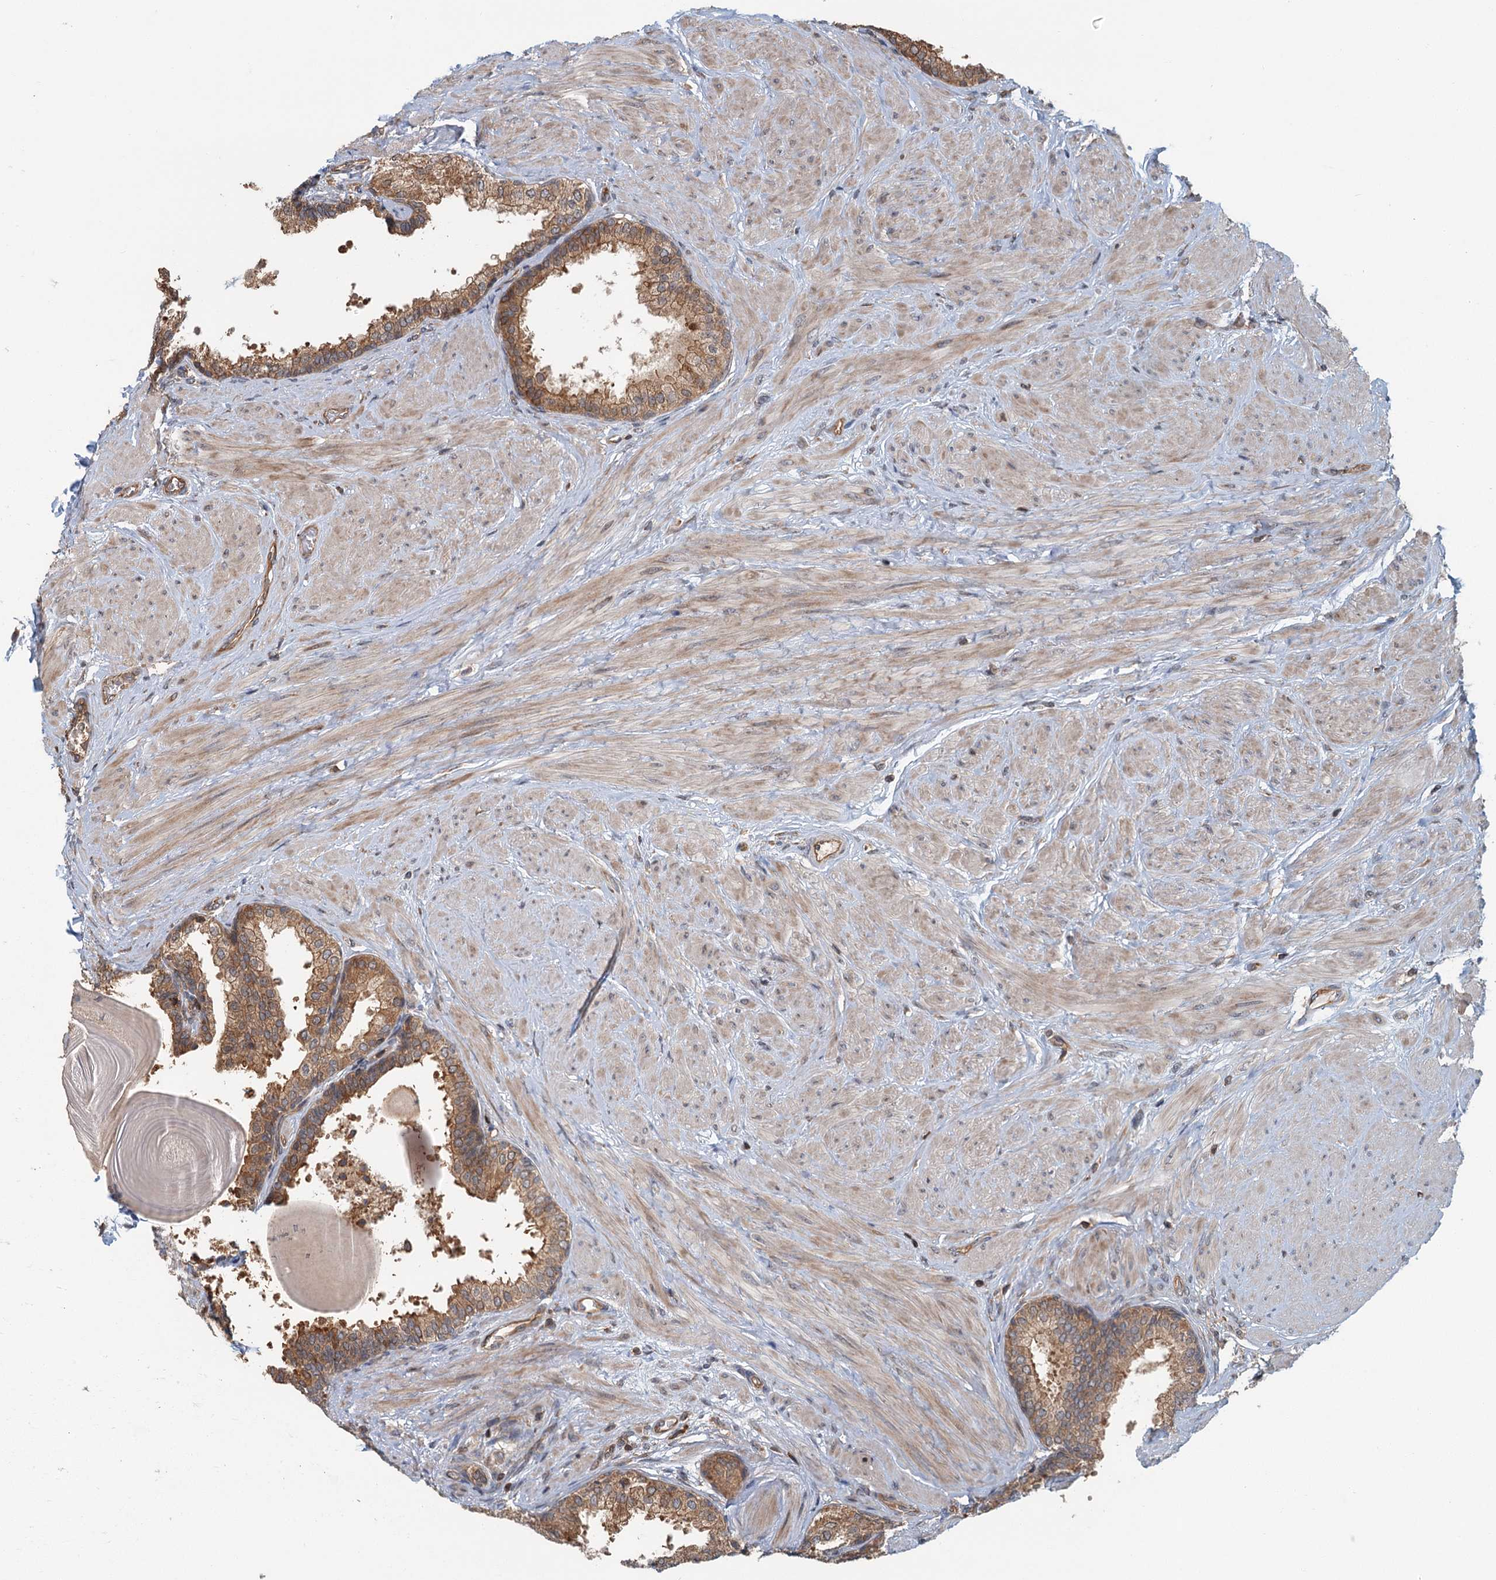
{"staining": {"intensity": "moderate", "quantity": ">75%", "location": "cytoplasmic/membranous"}, "tissue": "prostate", "cell_type": "Glandular cells", "image_type": "normal", "snomed": [{"axis": "morphology", "description": "Normal tissue, NOS"}, {"axis": "topography", "description": "Prostate"}], "caption": "IHC image of benign prostate stained for a protein (brown), which shows medium levels of moderate cytoplasmic/membranous expression in about >75% of glandular cells.", "gene": "ZNF527", "patient": {"sex": "male", "age": 48}}